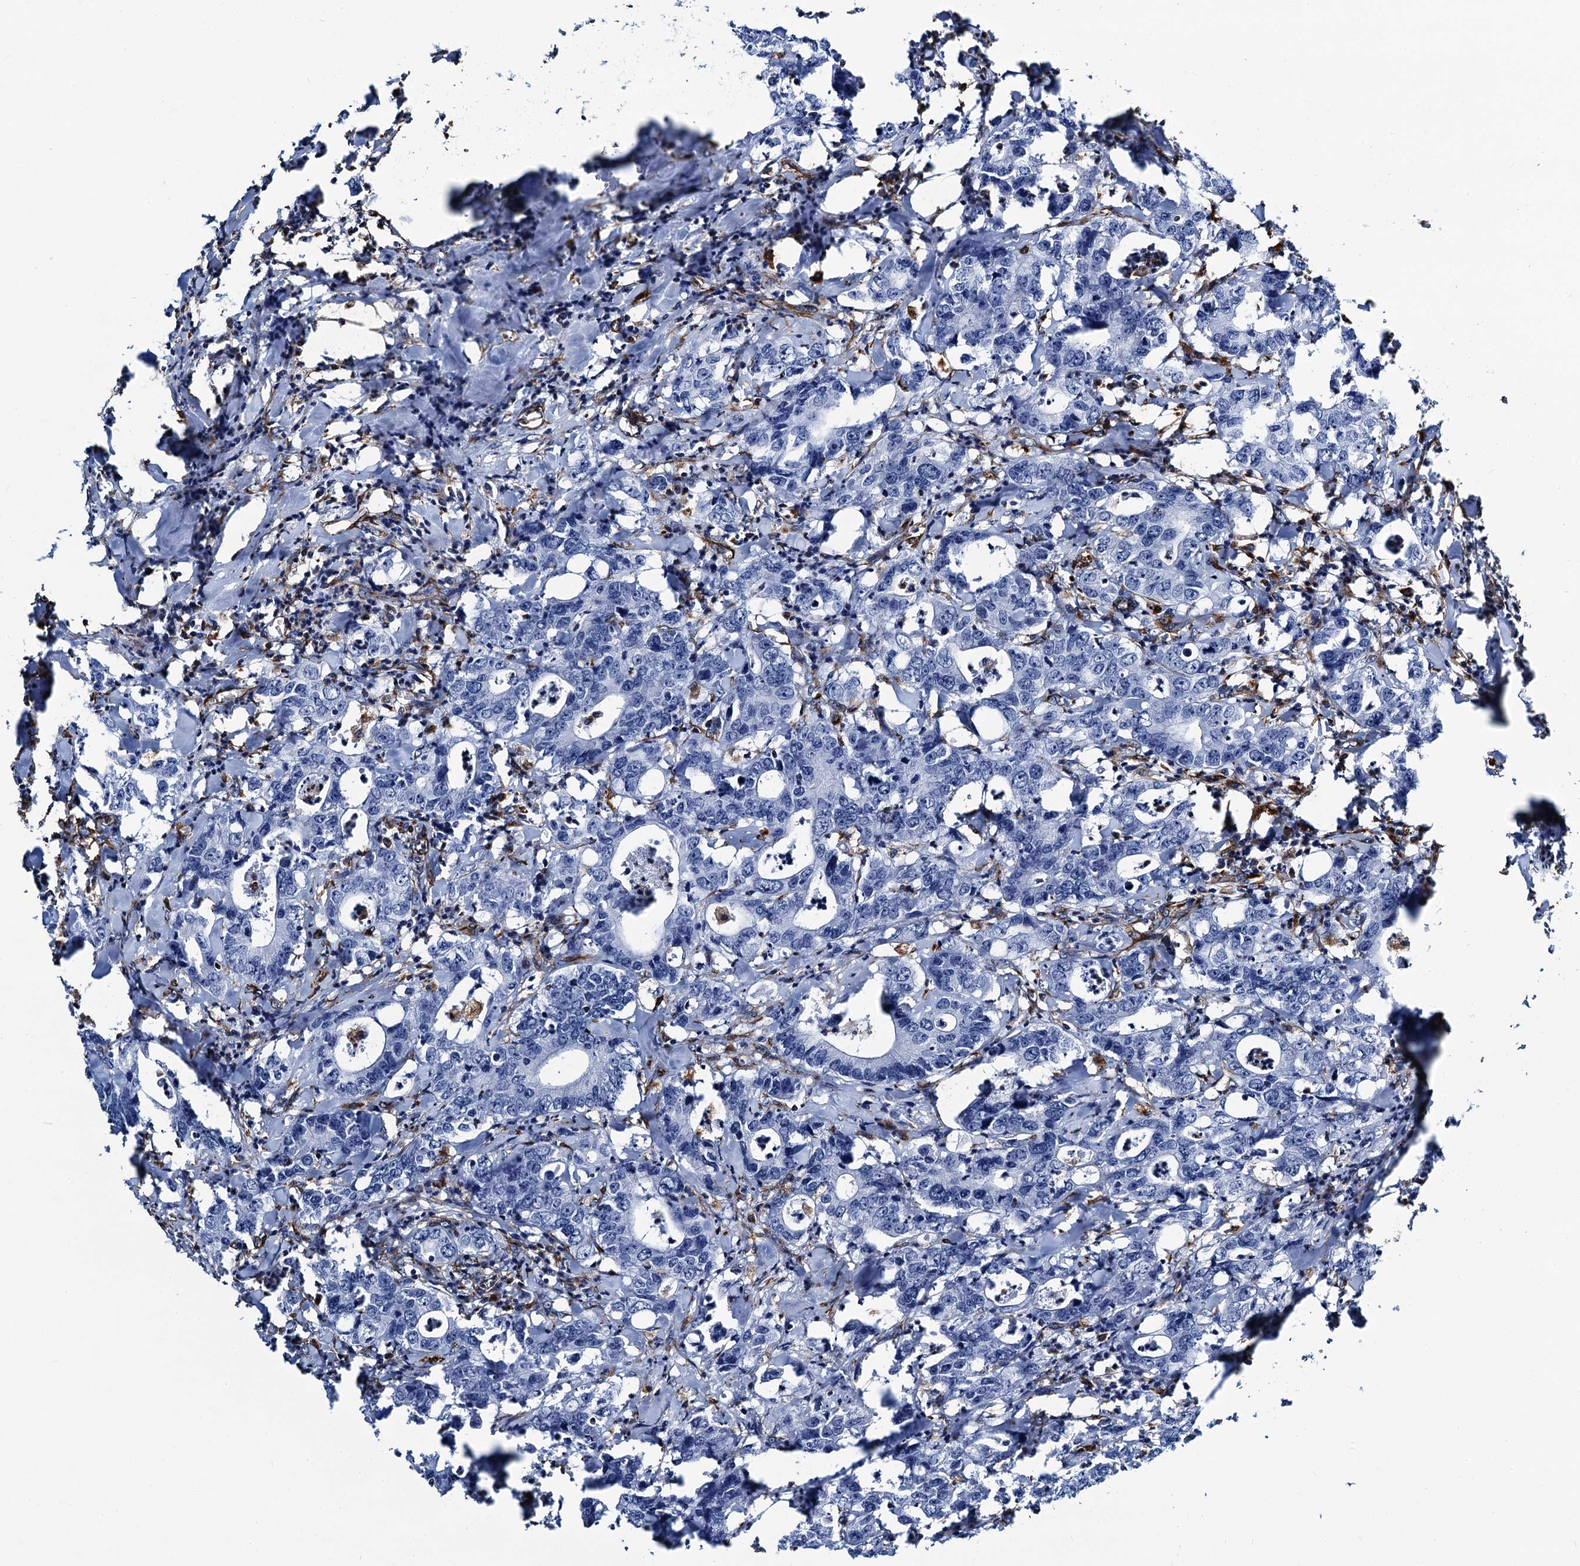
{"staining": {"intensity": "negative", "quantity": "none", "location": "none"}, "tissue": "colorectal cancer", "cell_type": "Tumor cells", "image_type": "cancer", "snomed": [{"axis": "morphology", "description": "Adenocarcinoma, NOS"}, {"axis": "topography", "description": "Colon"}], "caption": "A high-resolution image shows immunohistochemistry staining of colorectal adenocarcinoma, which exhibits no significant positivity in tumor cells. (Immunohistochemistry (ihc), brightfield microscopy, high magnification).", "gene": "PGM2", "patient": {"sex": "female", "age": 75}}